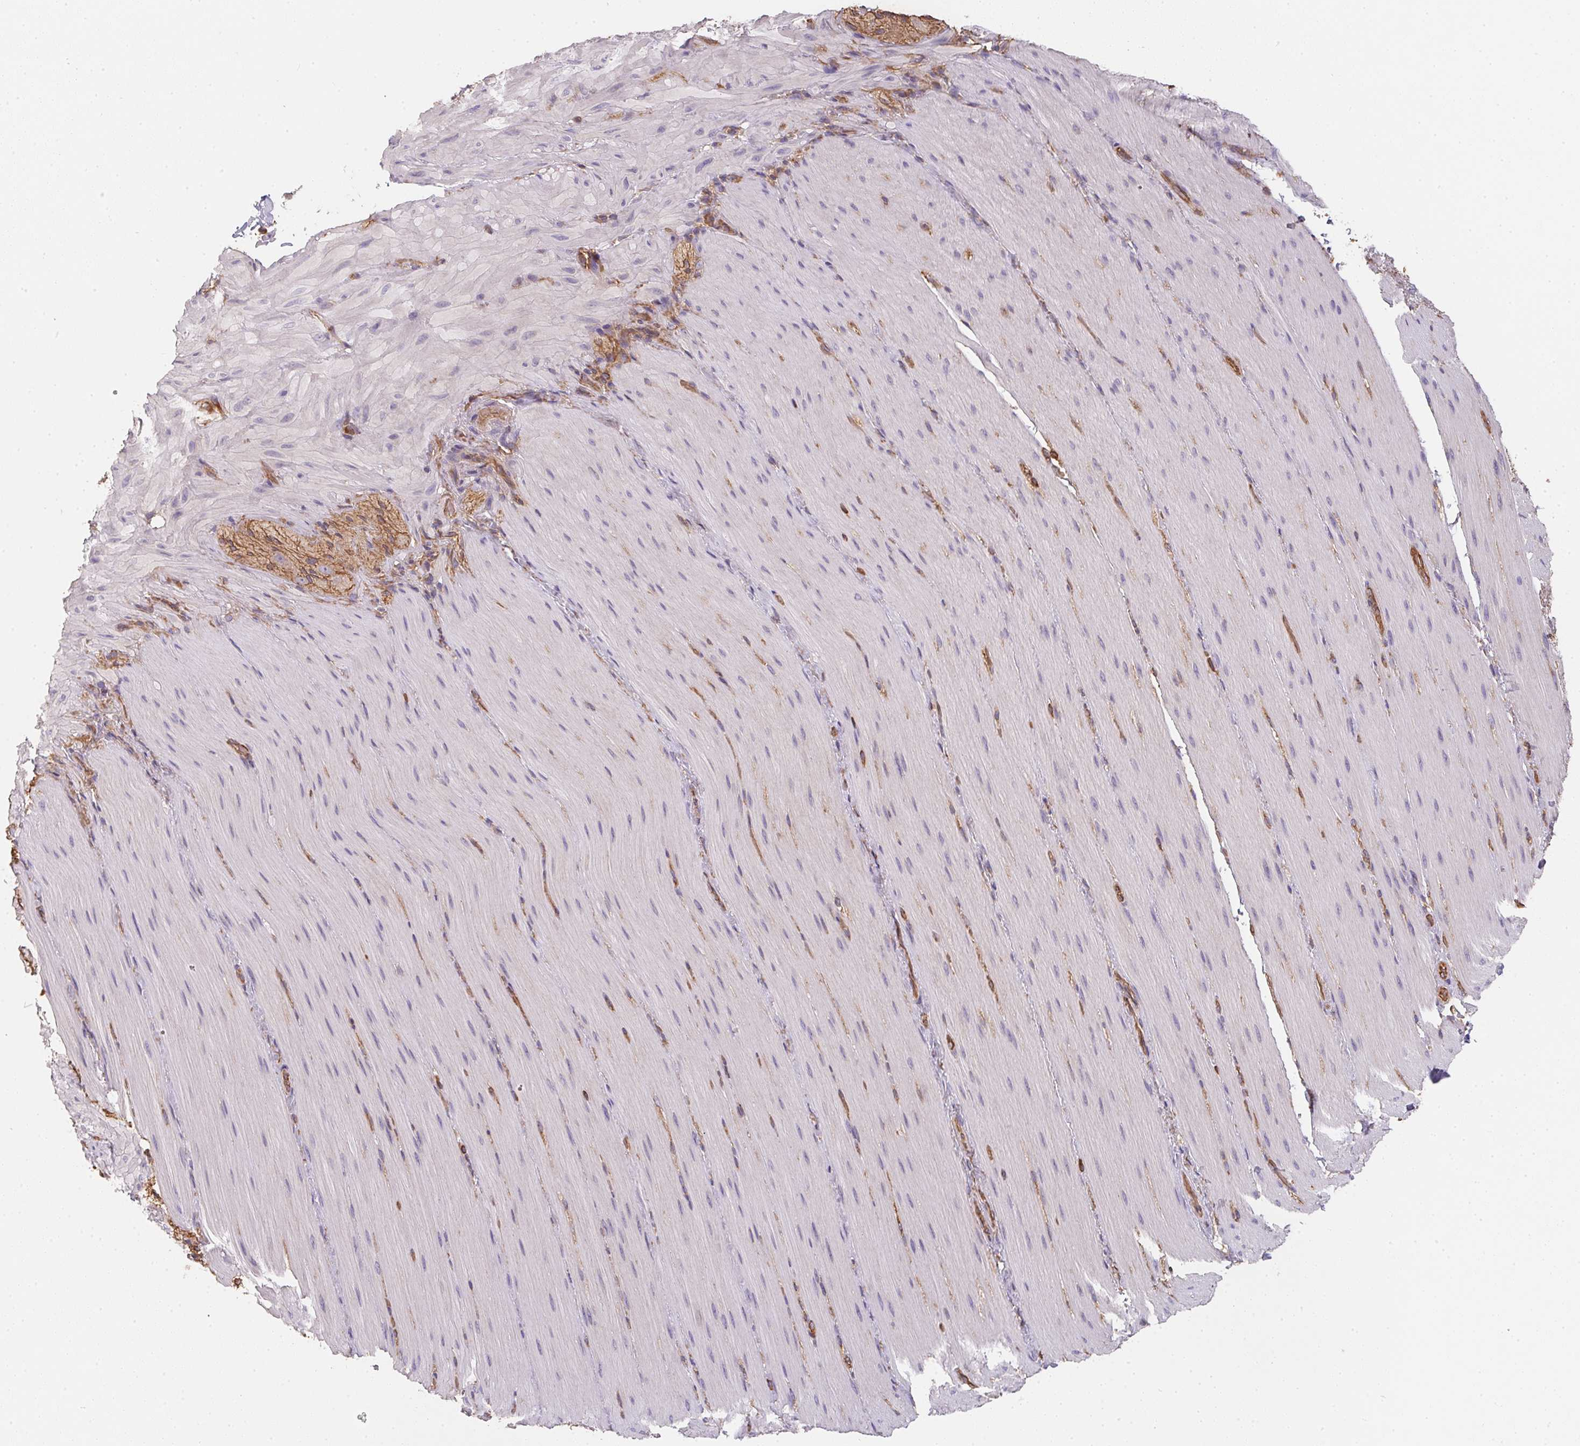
{"staining": {"intensity": "negative", "quantity": "none", "location": "none"}, "tissue": "smooth muscle", "cell_type": "Smooth muscle cells", "image_type": "normal", "snomed": [{"axis": "morphology", "description": "Normal tissue, NOS"}, {"axis": "topography", "description": "Smooth muscle"}, {"axis": "topography", "description": "Colon"}], "caption": "The photomicrograph exhibits no staining of smooth muscle cells in normal smooth muscle.", "gene": "TBKBP1", "patient": {"sex": "male", "age": 73}}